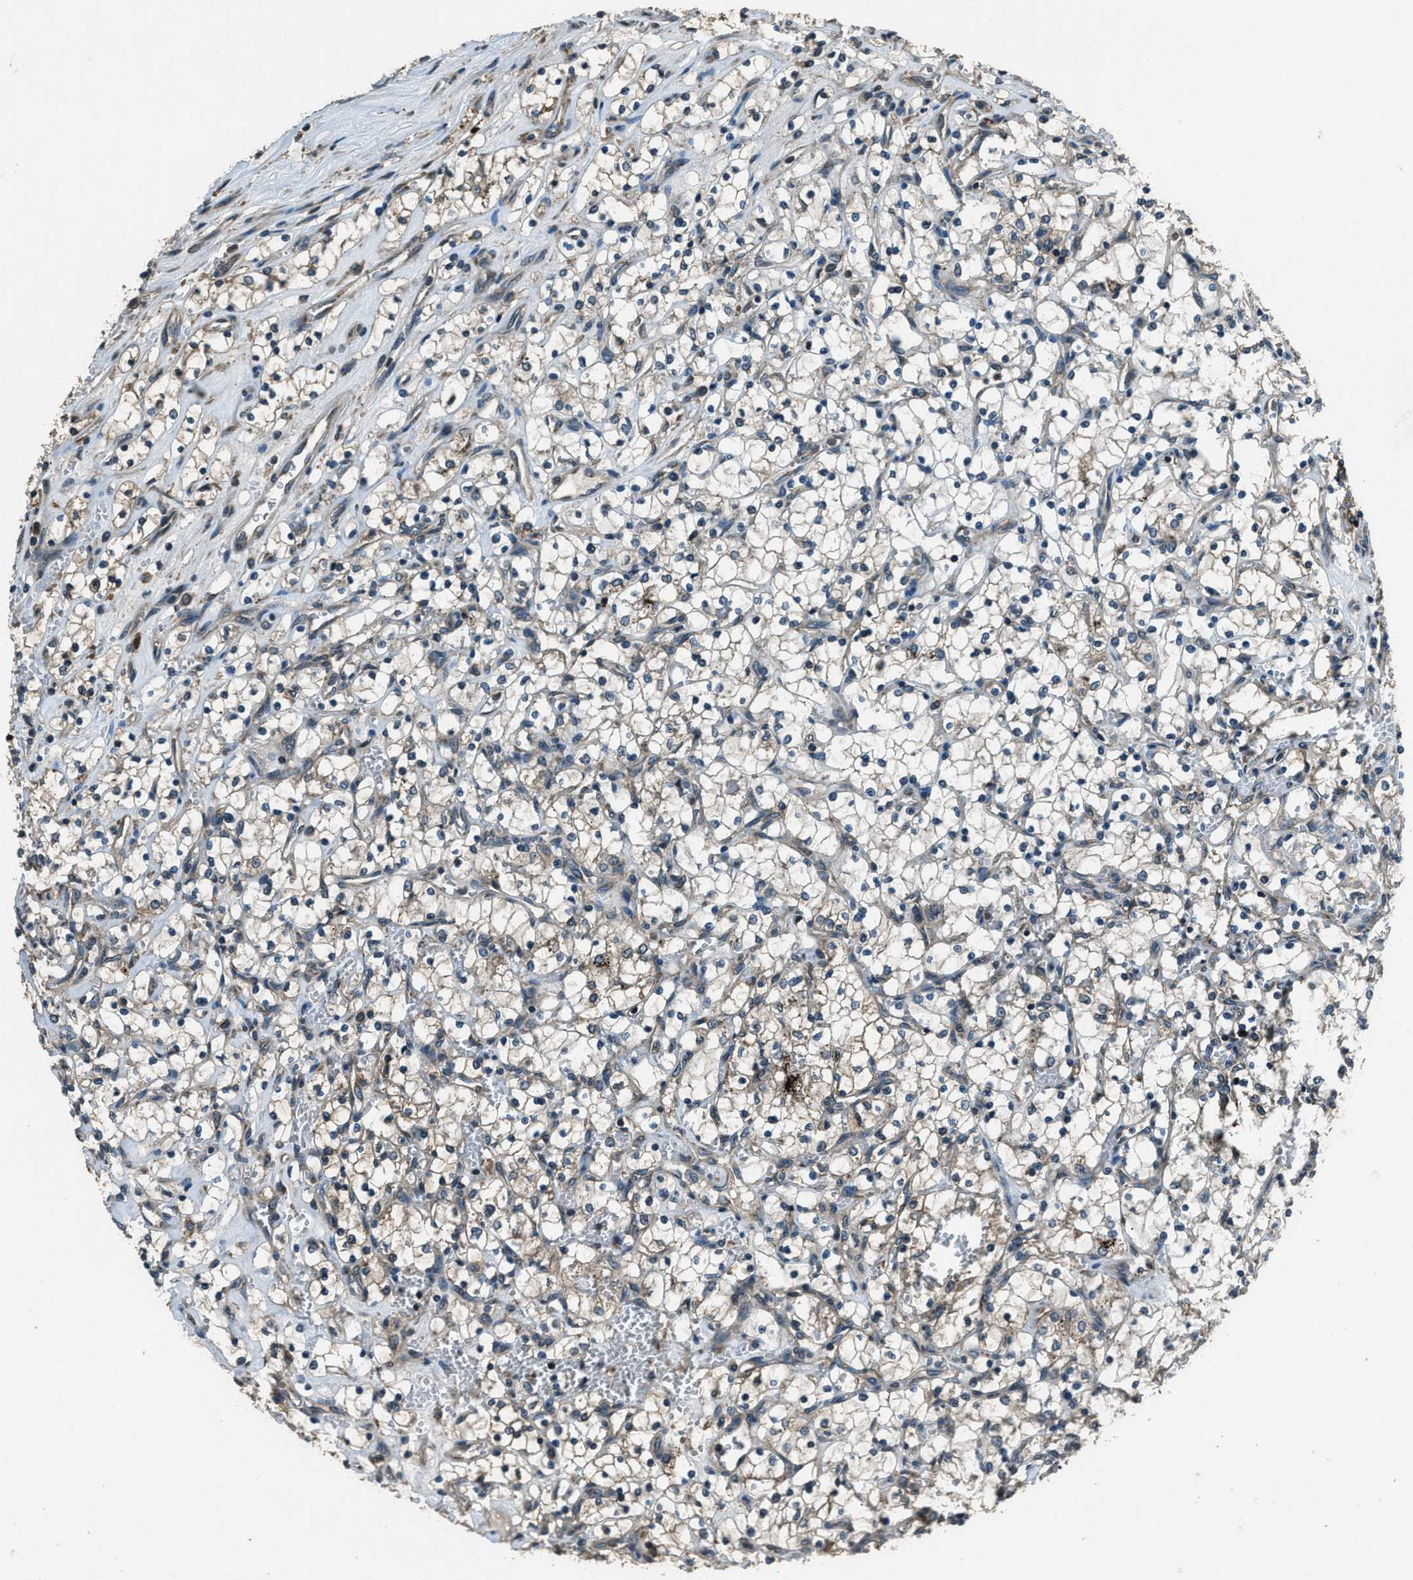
{"staining": {"intensity": "weak", "quantity": ">75%", "location": "cytoplasmic/membranous"}, "tissue": "renal cancer", "cell_type": "Tumor cells", "image_type": "cancer", "snomed": [{"axis": "morphology", "description": "Adenocarcinoma, NOS"}, {"axis": "topography", "description": "Kidney"}], "caption": "High-magnification brightfield microscopy of renal adenocarcinoma stained with DAB (3,3'-diaminobenzidine) (brown) and counterstained with hematoxylin (blue). tumor cells exhibit weak cytoplasmic/membranous staining is seen in about>75% of cells.", "gene": "TRIM4", "patient": {"sex": "female", "age": 69}}